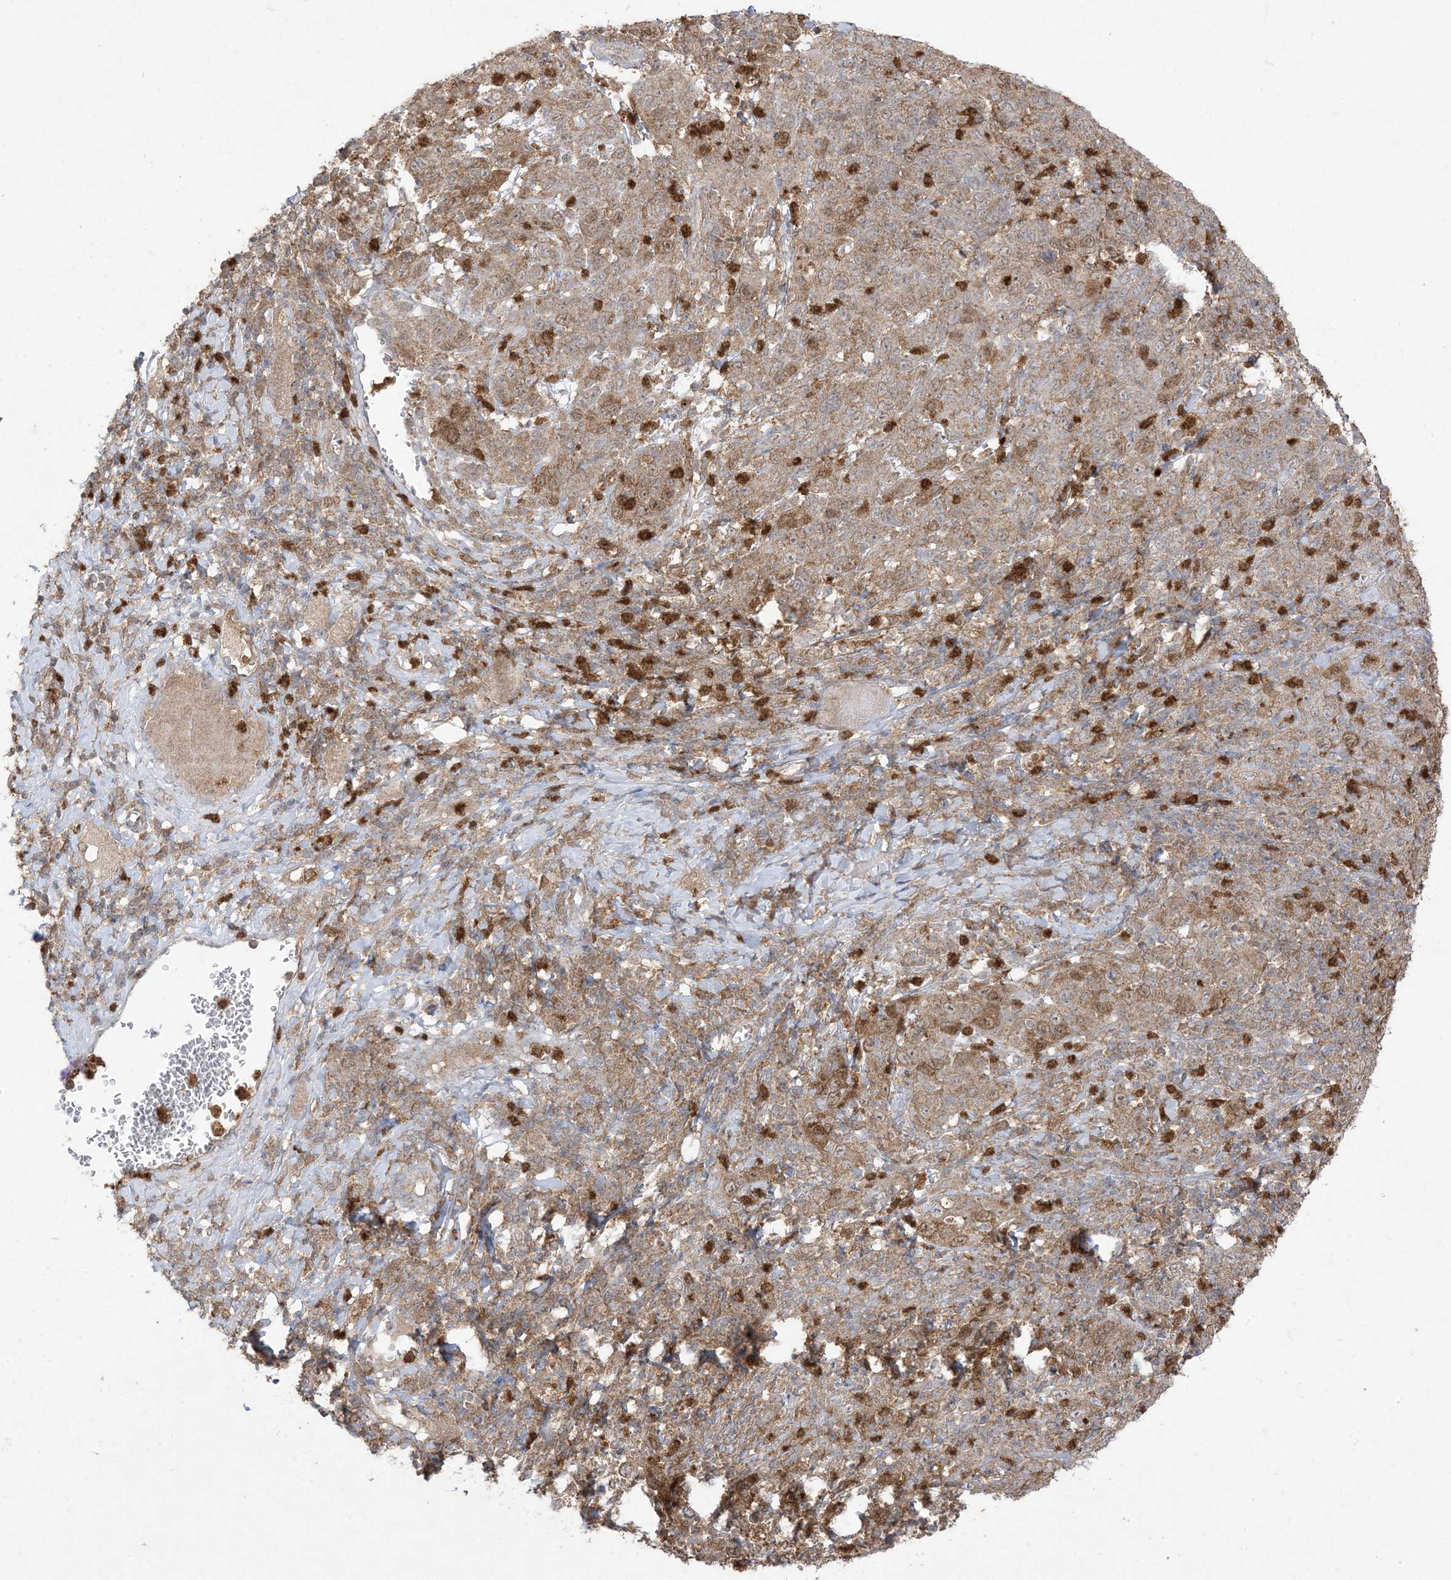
{"staining": {"intensity": "moderate", "quantity": ">75%", "location": "cytoplasmic/membranous"}, "tissue": "cervical cancer", "cell_type": "Tumor cells", "image_type": "cancer", "snomed": [{"axis": "morphology", "description": "Squamous cell carcinoma, NOS"}, {"axis": "topography", "description": "Cervix"}], "caption": "There is medium levels of moderate cytoplasmic/membranous positivity in tumor cells of cervical cancer, as demonstrated by immunohistochemical staining (brown color).", "gene": "UBE2C", "patient": {"sex": "female", "age": 46}}